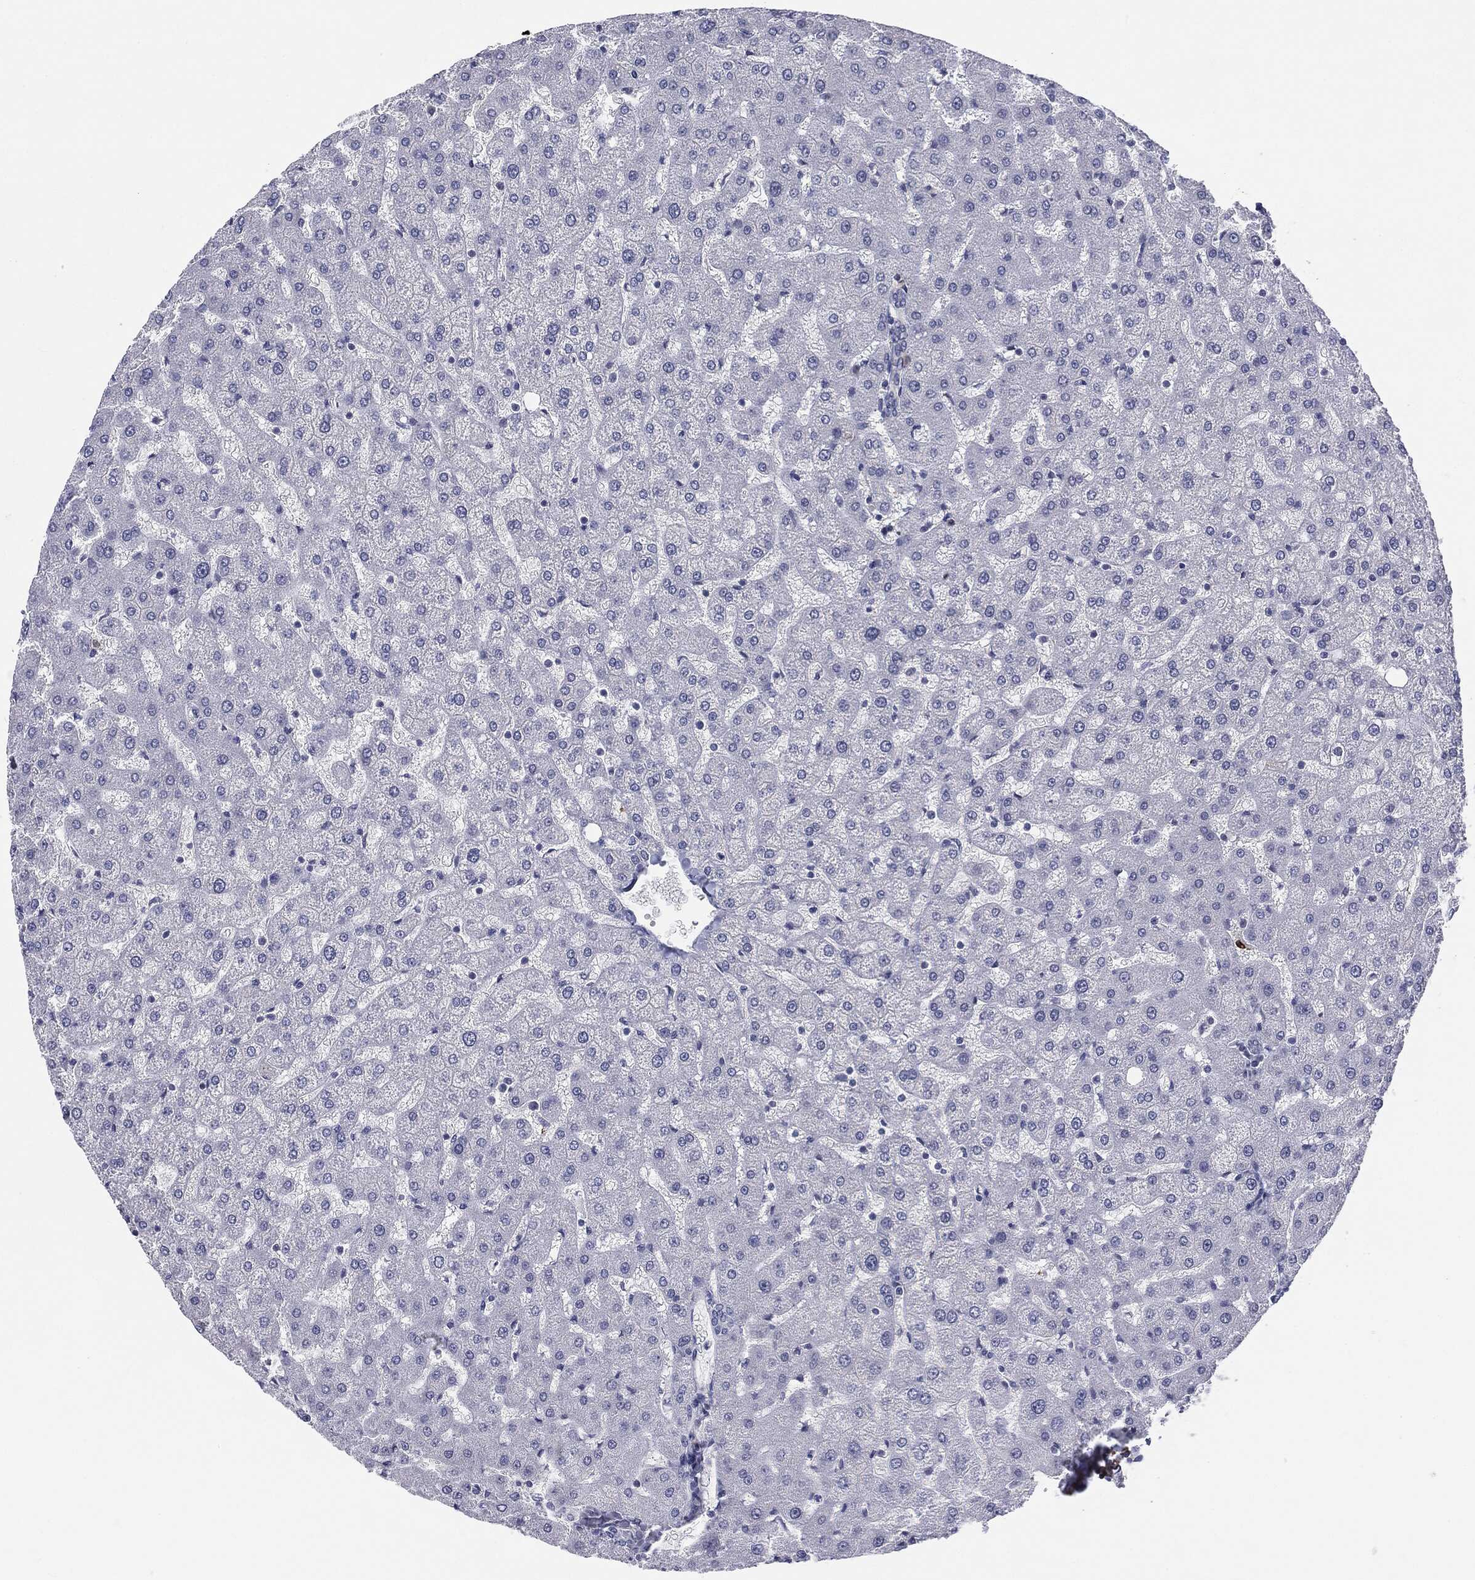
{"staining": {"intensity": "negative", "quantity": "none", "location": "none"}, "tissue": "liver", "cell_type": "Cholangiocytes", "image_type": "normal", "snomed": [{"axis": "morphology", "description": "Normal tissue, NOS"}, {"axis": "topography", "description": "Liver"}], "caption": "There is no significant positivity in cholangiocytes of liver. (Stains: DAB IHC with hematoxylin counter stain, Microscopy: brightfield microscopy at high magnification).", "gene": "SLC5A5", "patient": {"sex": "female", "age": 50}}